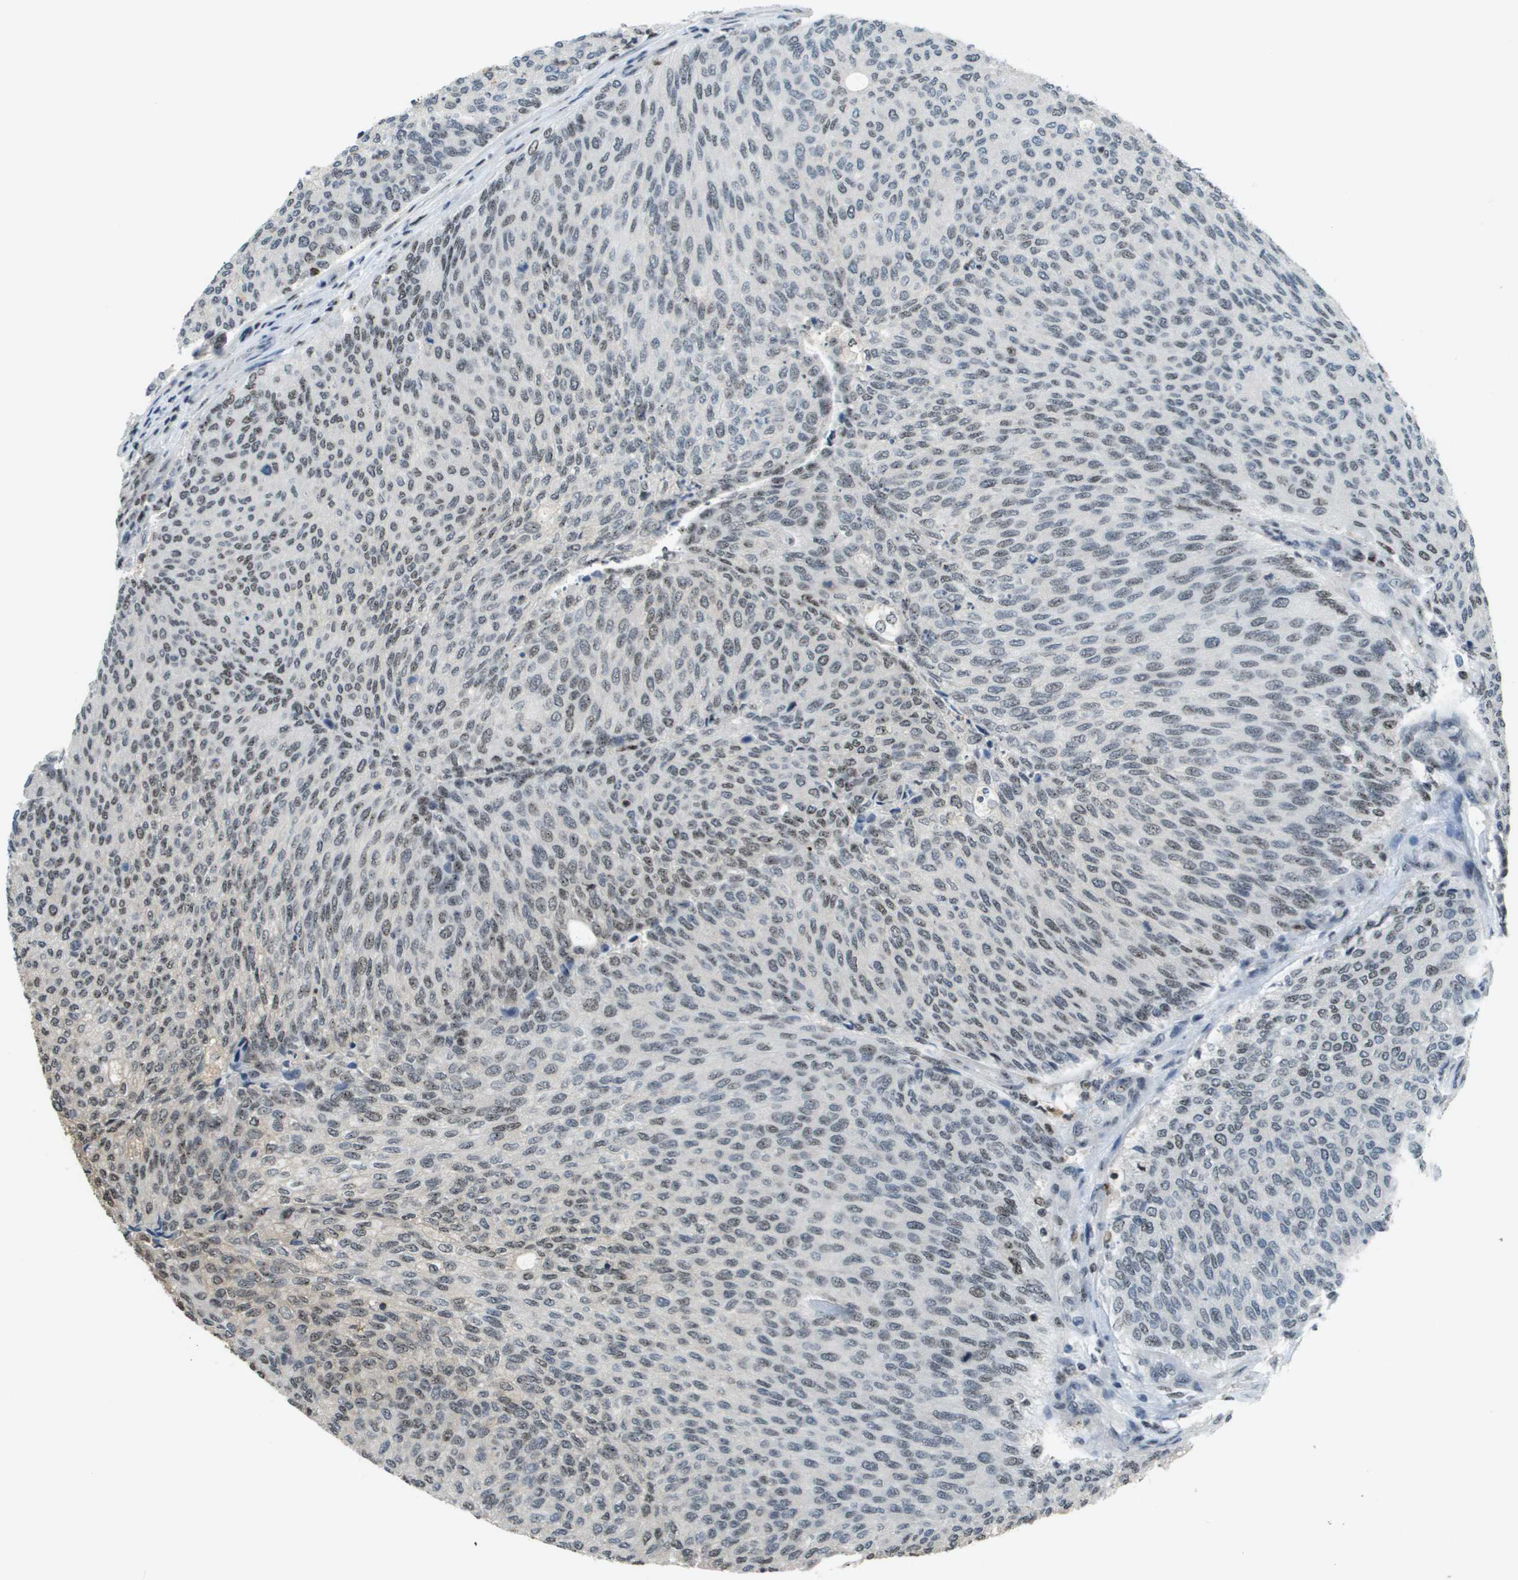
{"staining": {"intensity": "weak", "quantity": "25%-75%", "location": "nuclear"}, "tissue": "urothelial cancer", "cell_type": "Tumor cells", "image_type": "cancer", "snomed": [{"axis": "morphology", "description": "Urothelial carcinoma, Low grade"}, {"axis": "topography", "description": "Urinary bladder"}], "caption": "IHC staining of urothelial carcinoma (low-grade), which shows low levels of weak nuclear positivity in about 25%-75% of tumor cells indicating weak nuclear protein positivity. The staining was performed using DAB (brown) for protein detection and nuclei were counterstained in hematoxylin (blue).", "gene": "SP100", "patient": {"sex": "female", "age": 79}}